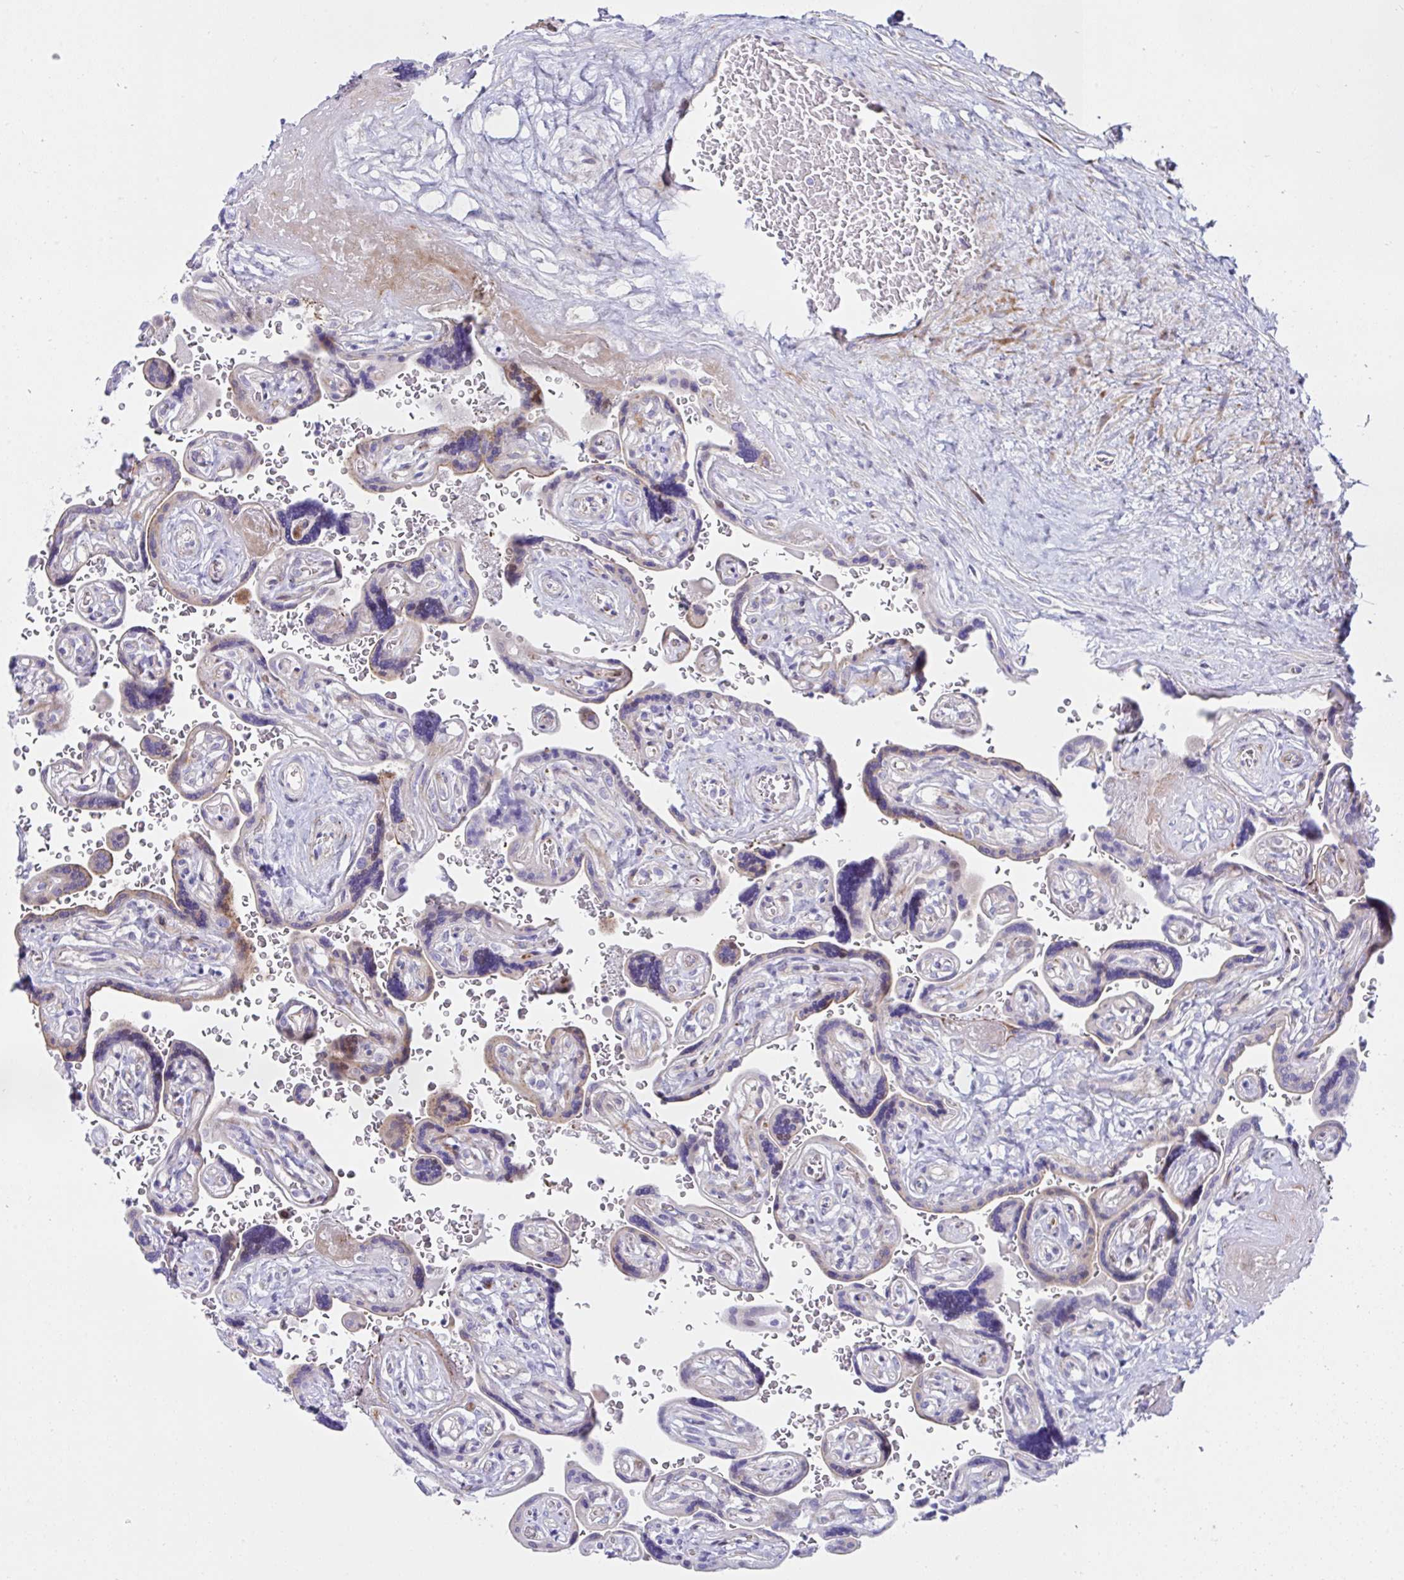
{"staining": {"intensity": "negative", "quantity": "none", "location": "none"}, "tissue": "placenta", "cell_type": "Decidual cells", "image_type": "normal", "snomed": [{"axis": "morphology", "description": "Normal tissue, NOS"}, {"axis": "topography", "description": "Placenta"}], "caption": "DAB immunohistochemical staining of unremarkable human placenta exhibits no significant expression in decidual cells. (Immunohistochemistry, brightfield microscopy, high magnification).", "gene": "ZNF713", "patient": {"sex": "female", "age": 32}}